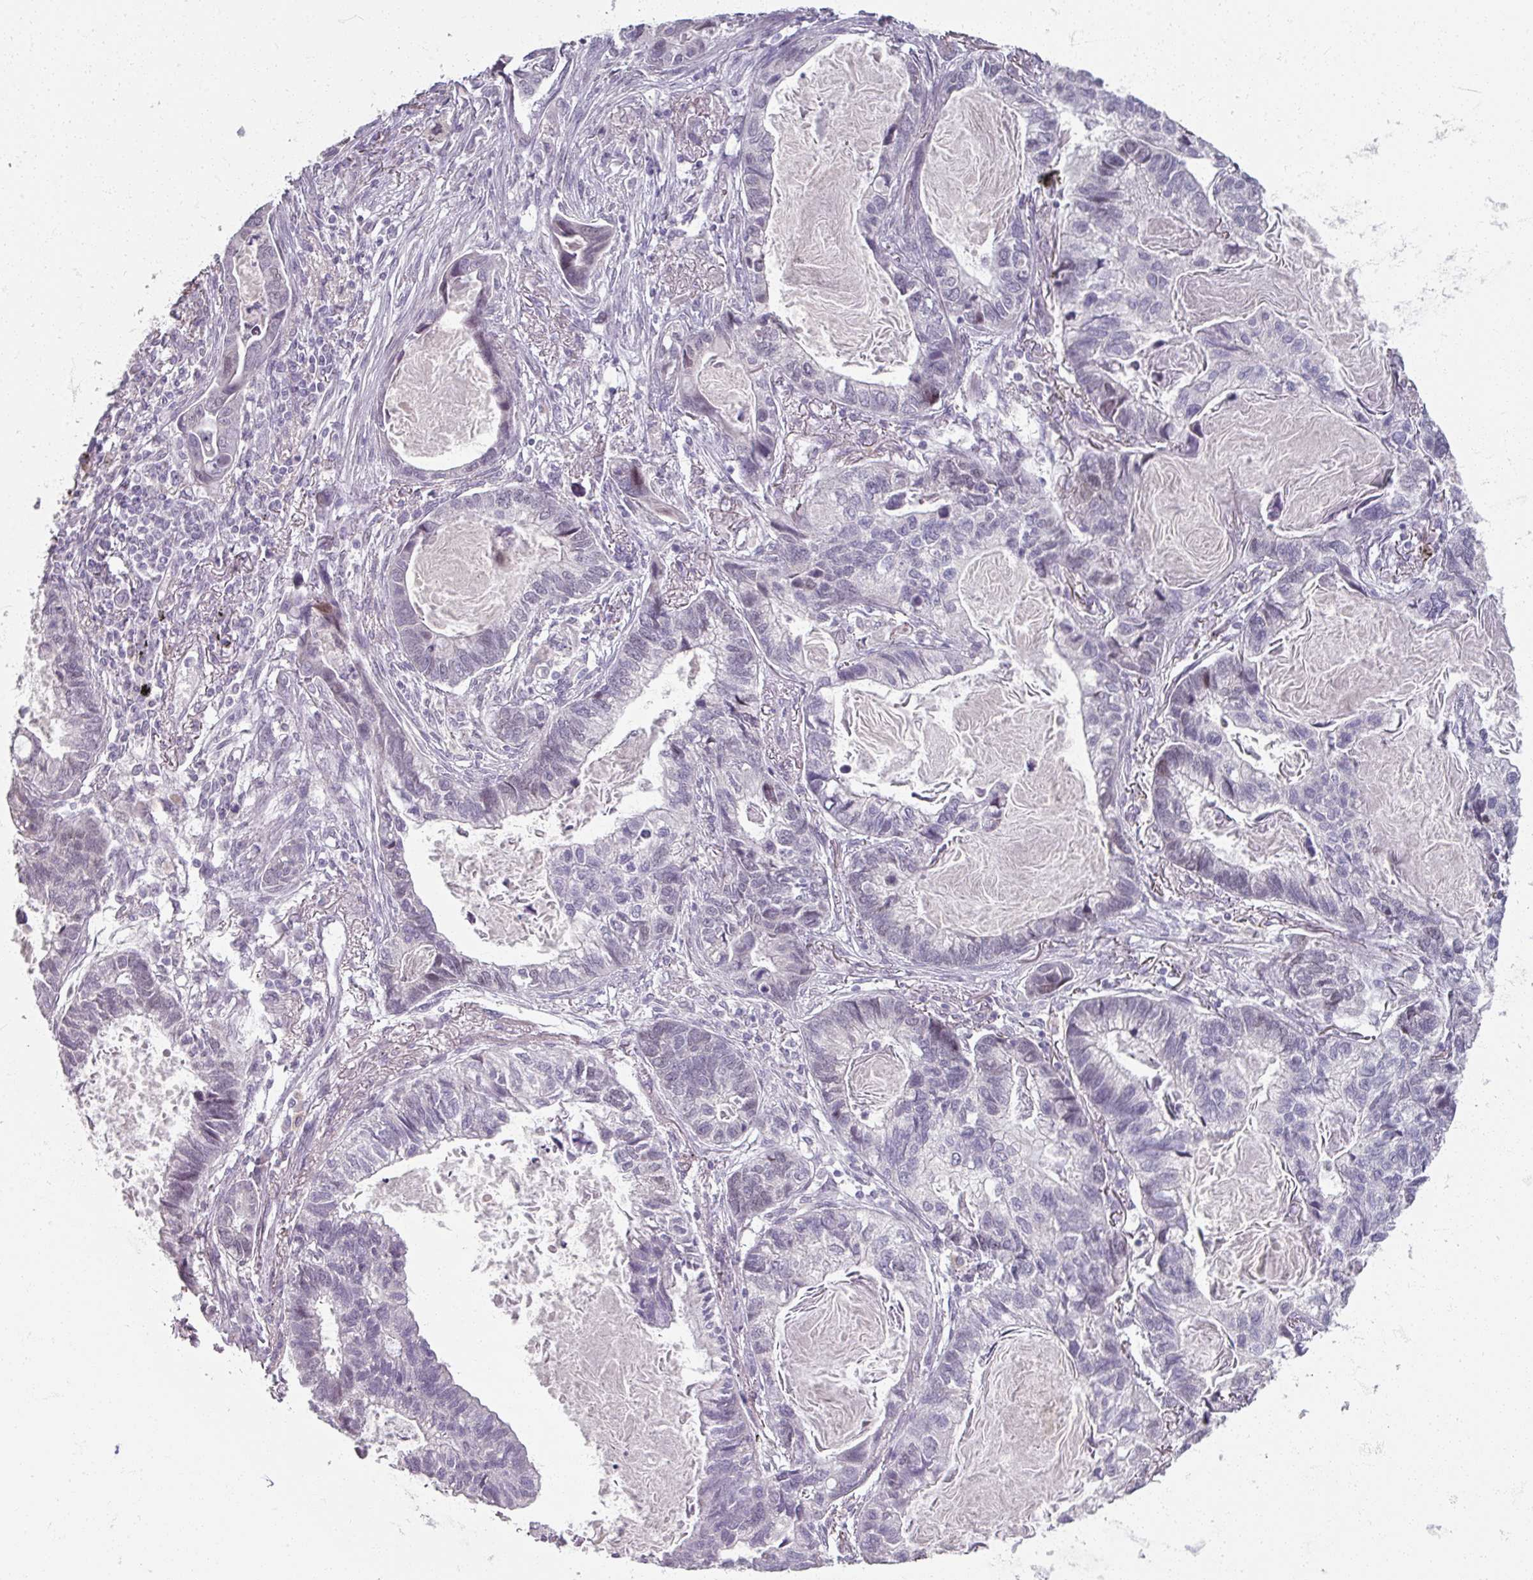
{"staining": {"intensity": "negative", "quantity": "none", "location": "none"}, "tissue": "lung cancer", "cell_type": "Tumor cells", "image_type": "cancer", "snomed": [{"axis": "morphology", "description": "Adenocarcinoma, NOS"}, {"axis": "topography", "description": "Lung"}], "caption": "Immunohistochemical staining of lung cancer (adenocarcinoma) reveals no significant expression in tumor cells.", "gene": "SOX11", "patient": {"sex": "male", "age": 67}}